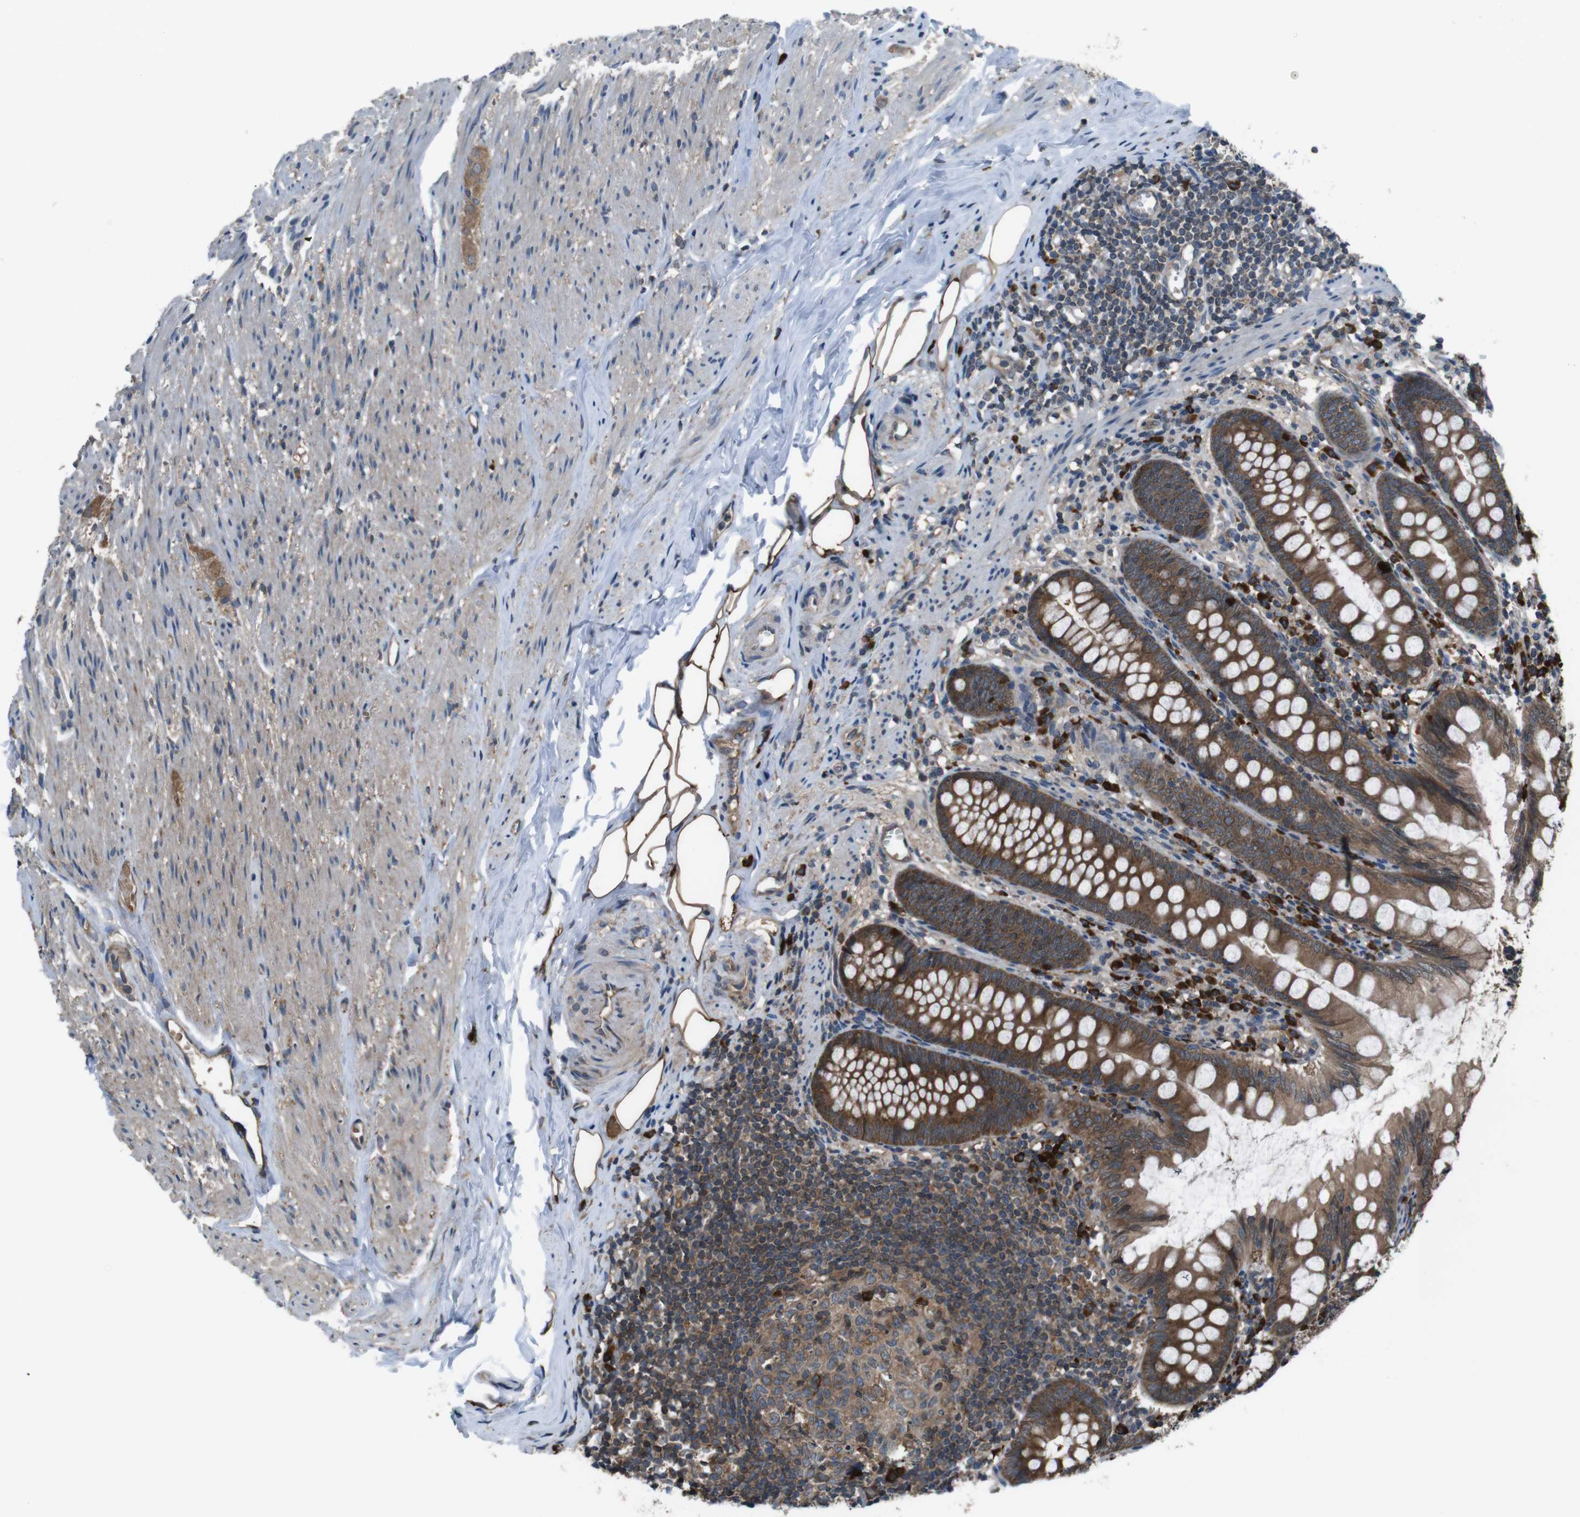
{"staining": {"intensity": "moderate", "quantity": ">75%", "location": "cytoplasmic/membranous"}, "tissue": "appendix", "cell_type": "Glandular cells", "image_type": "normal", "snomed": [{"axis": "morphology", "description": "Normal tissue, NOS"}, {"axis": "topography", "description": "Appendix"}], "caption": "Immunohistochemistry (IHC) (DAB (3,3'-diaminobenzidine)) staining of normal human appendix displays moderate cytoplasmic/membranous protein expression in approximately >75% of glandular cells.", "gene": "SSR3", "patient": {"sex": "female", "age": 77}}